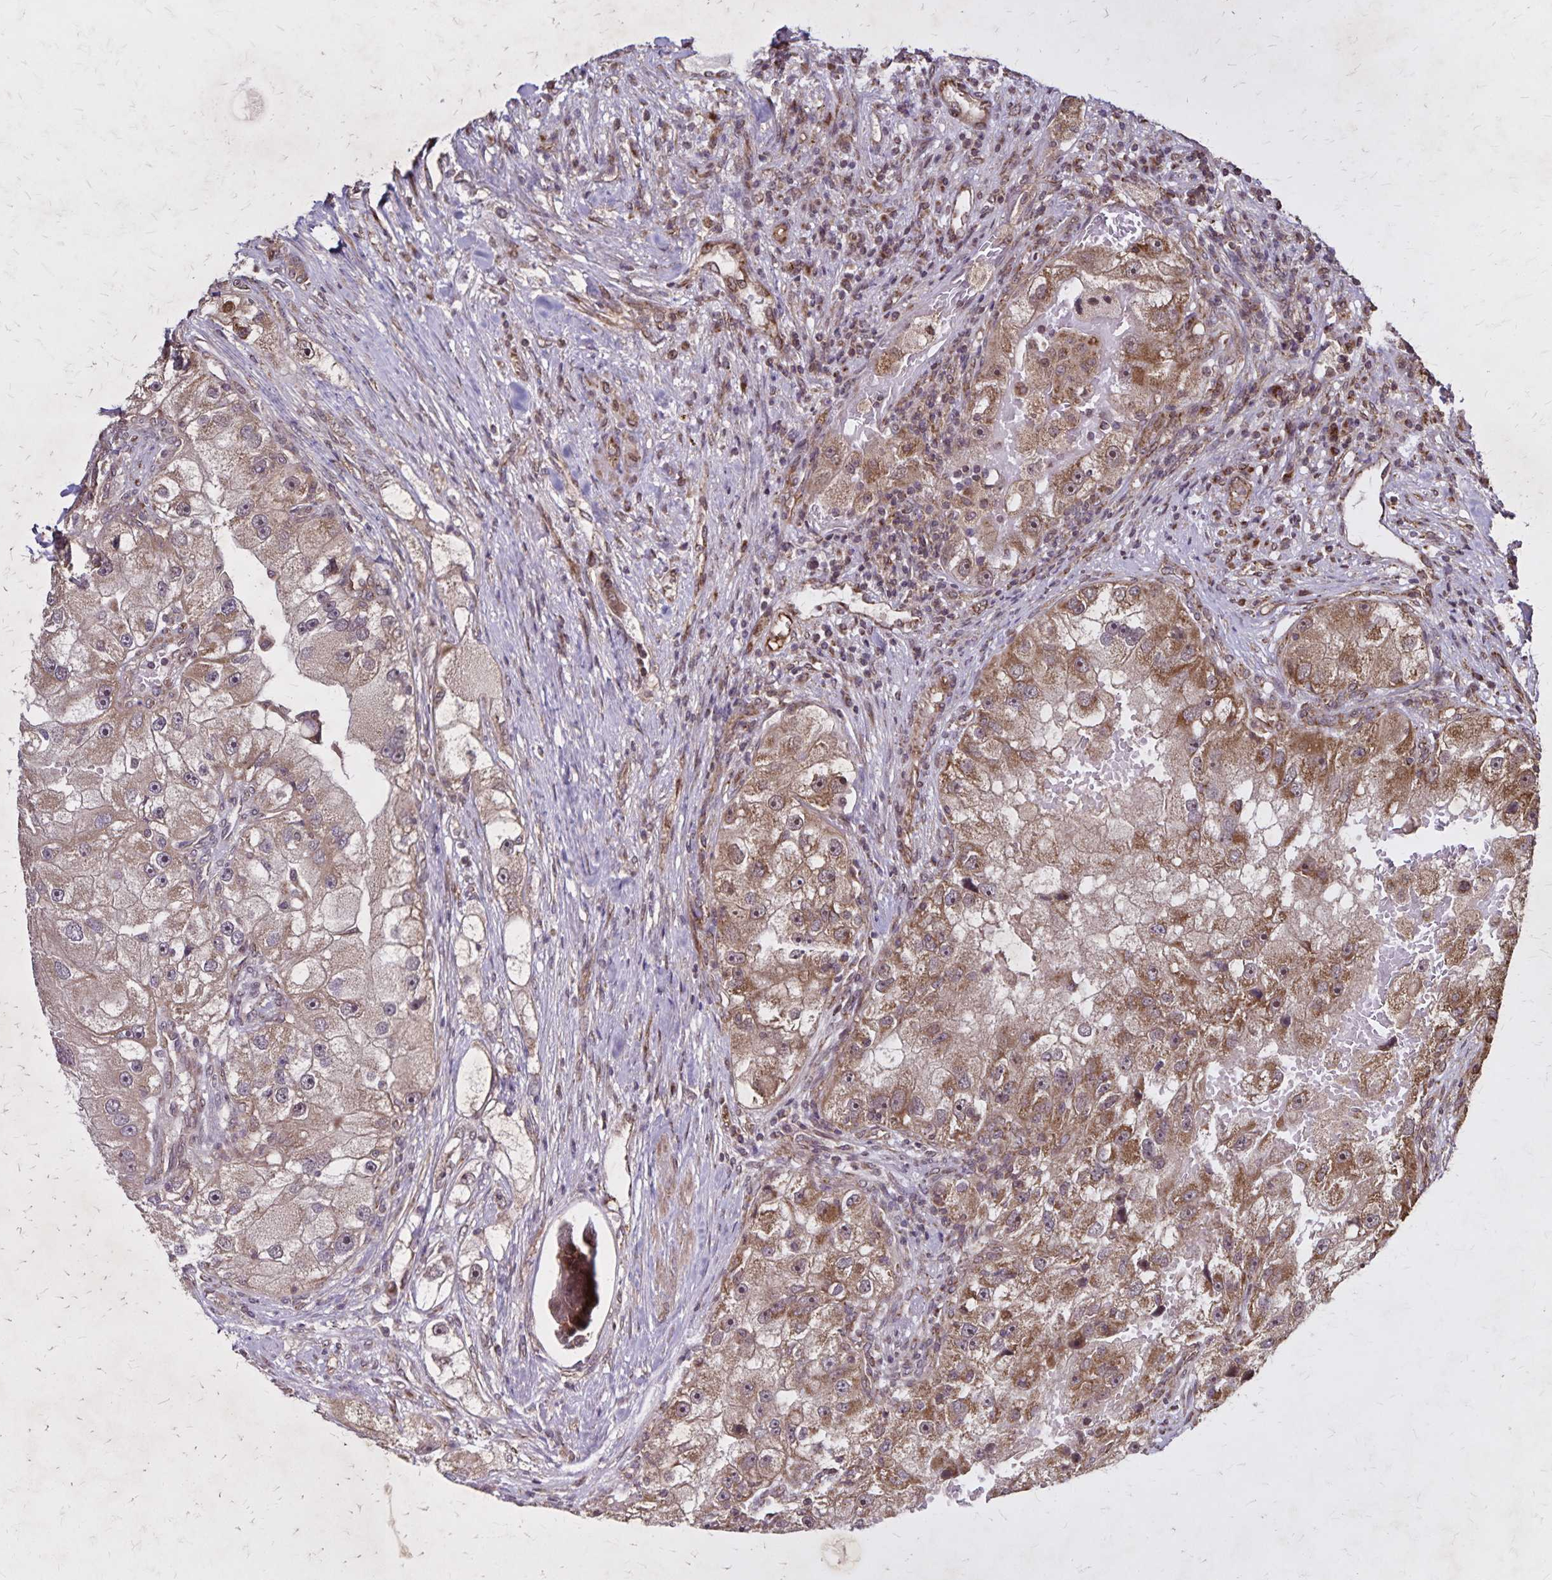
{"staining": {"intensity": "moderate", "quantity": ">75%", "location": "cytoplasmic/membranous,nuclear"}, "tissue": "renal cancer", "cell_type": "Tumor cells", "image_type": "cancer", "snomed": [{"axis": "morphology", "description": "Adenocarcinoma, NOS"}, {"axis": "topography", "description": "Kidney"}], "caption": "Approximately >75% of tumor cells in human renal cancer demonstrate moderate cytoplasmic/membranous and nuclear protein expression as visualized by brown immunohistochemical staining.", "gene": "NFS1", "patient": {"sex": "male", "age": 63}}